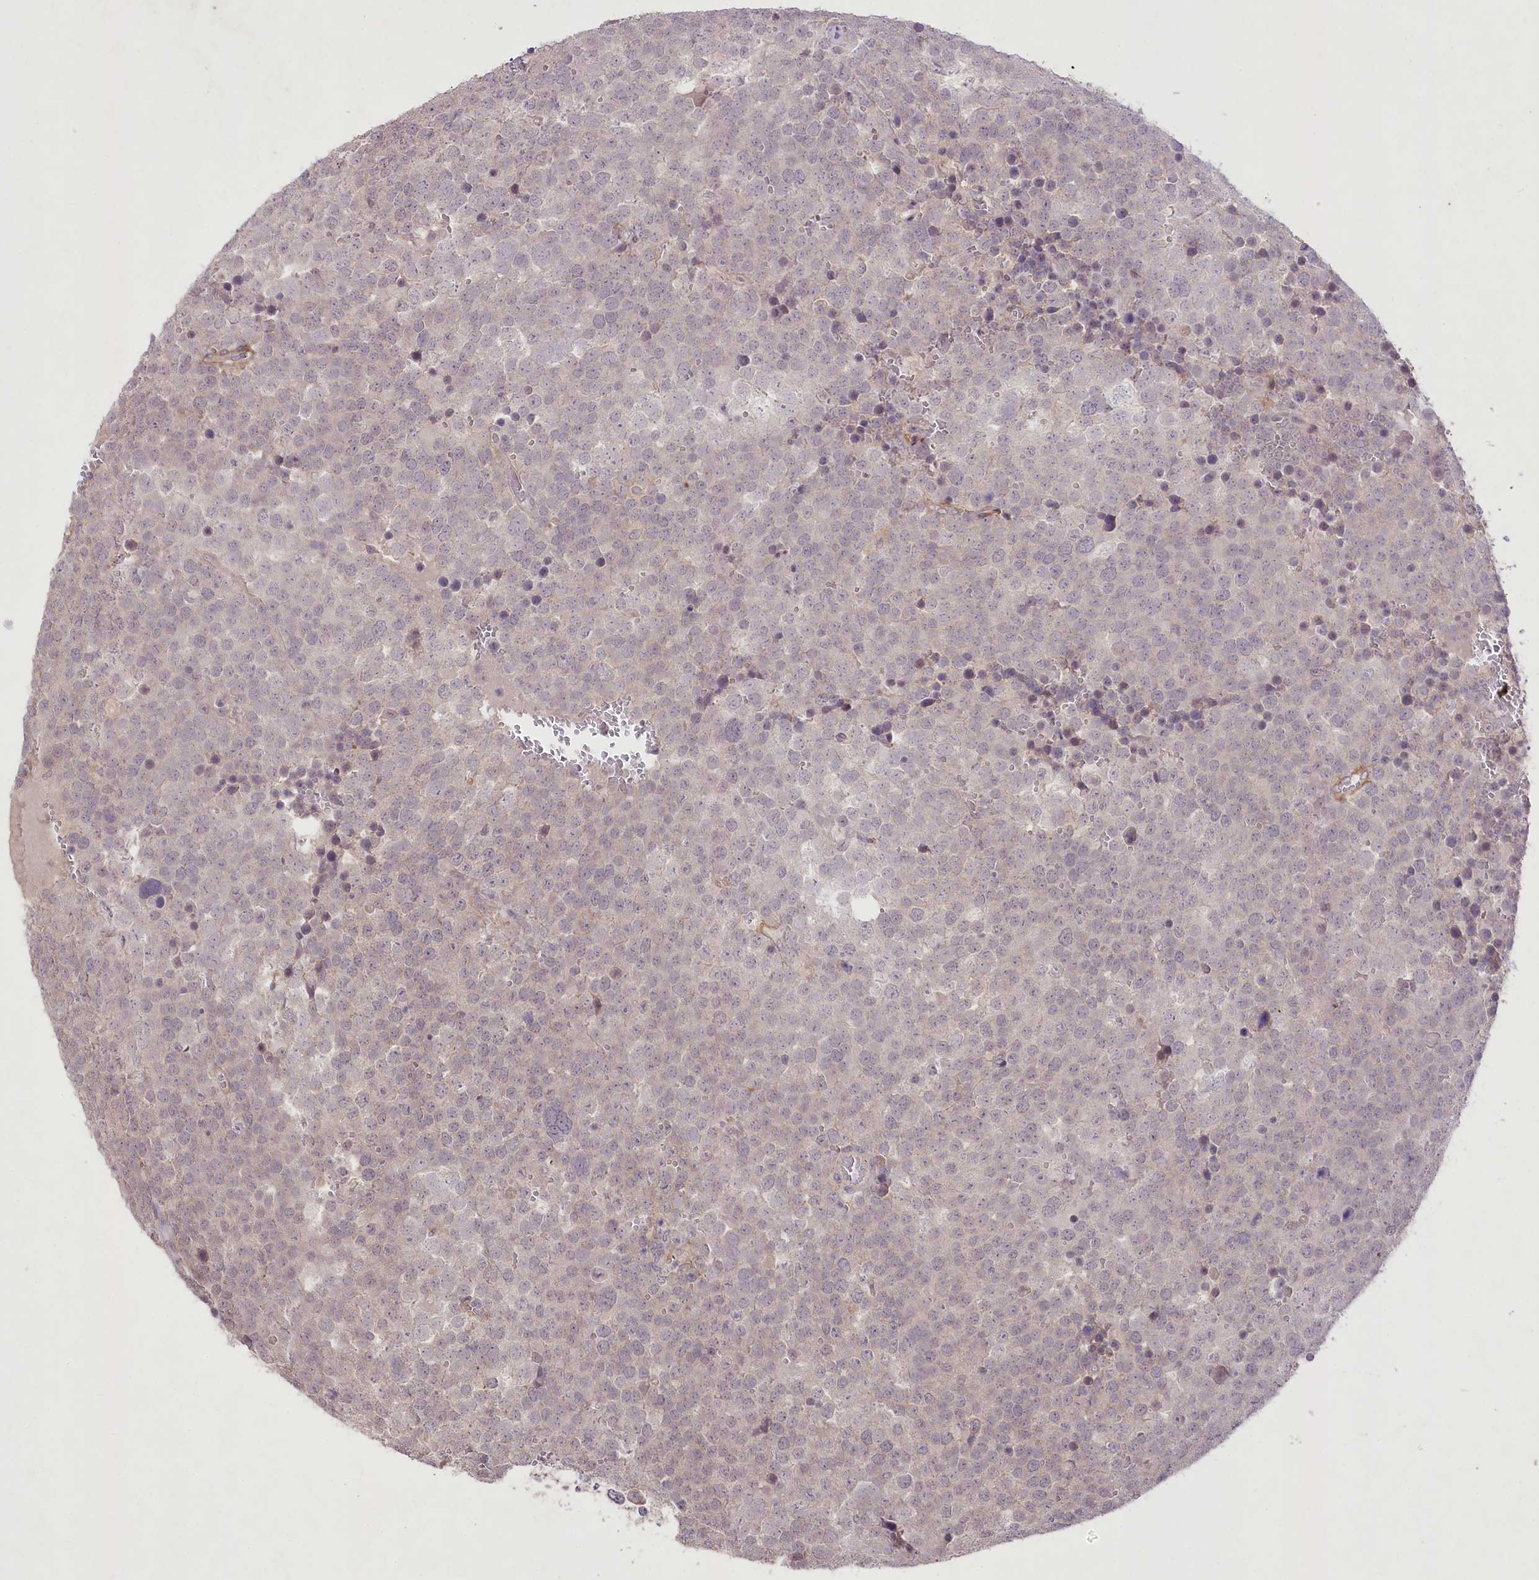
{"staining": {"intensity": "negative", "quantity": "none", "location": "none"}, "tissue": "testis cancer", "cell_type": "Tumor cells", "image_type": "cancer", "snomed": [{"axis": "morphology", "description": "Seminoma, NOS"}, {"axis": "topography", "description": "Testis"}], "caption": "Immunohistochemistry (IHC) histopathology image of neoplastic tissue: testis seminoma stained with DAB (3,3'-diaminobenzidine) shows no significant protein staining in tumor cells. The staining is performed using DAB brown chromogen with nuclei counter-stained in using hematoxylin.", "gene": "ENPP1", "patient": {"sex": "male", "age": 71}}